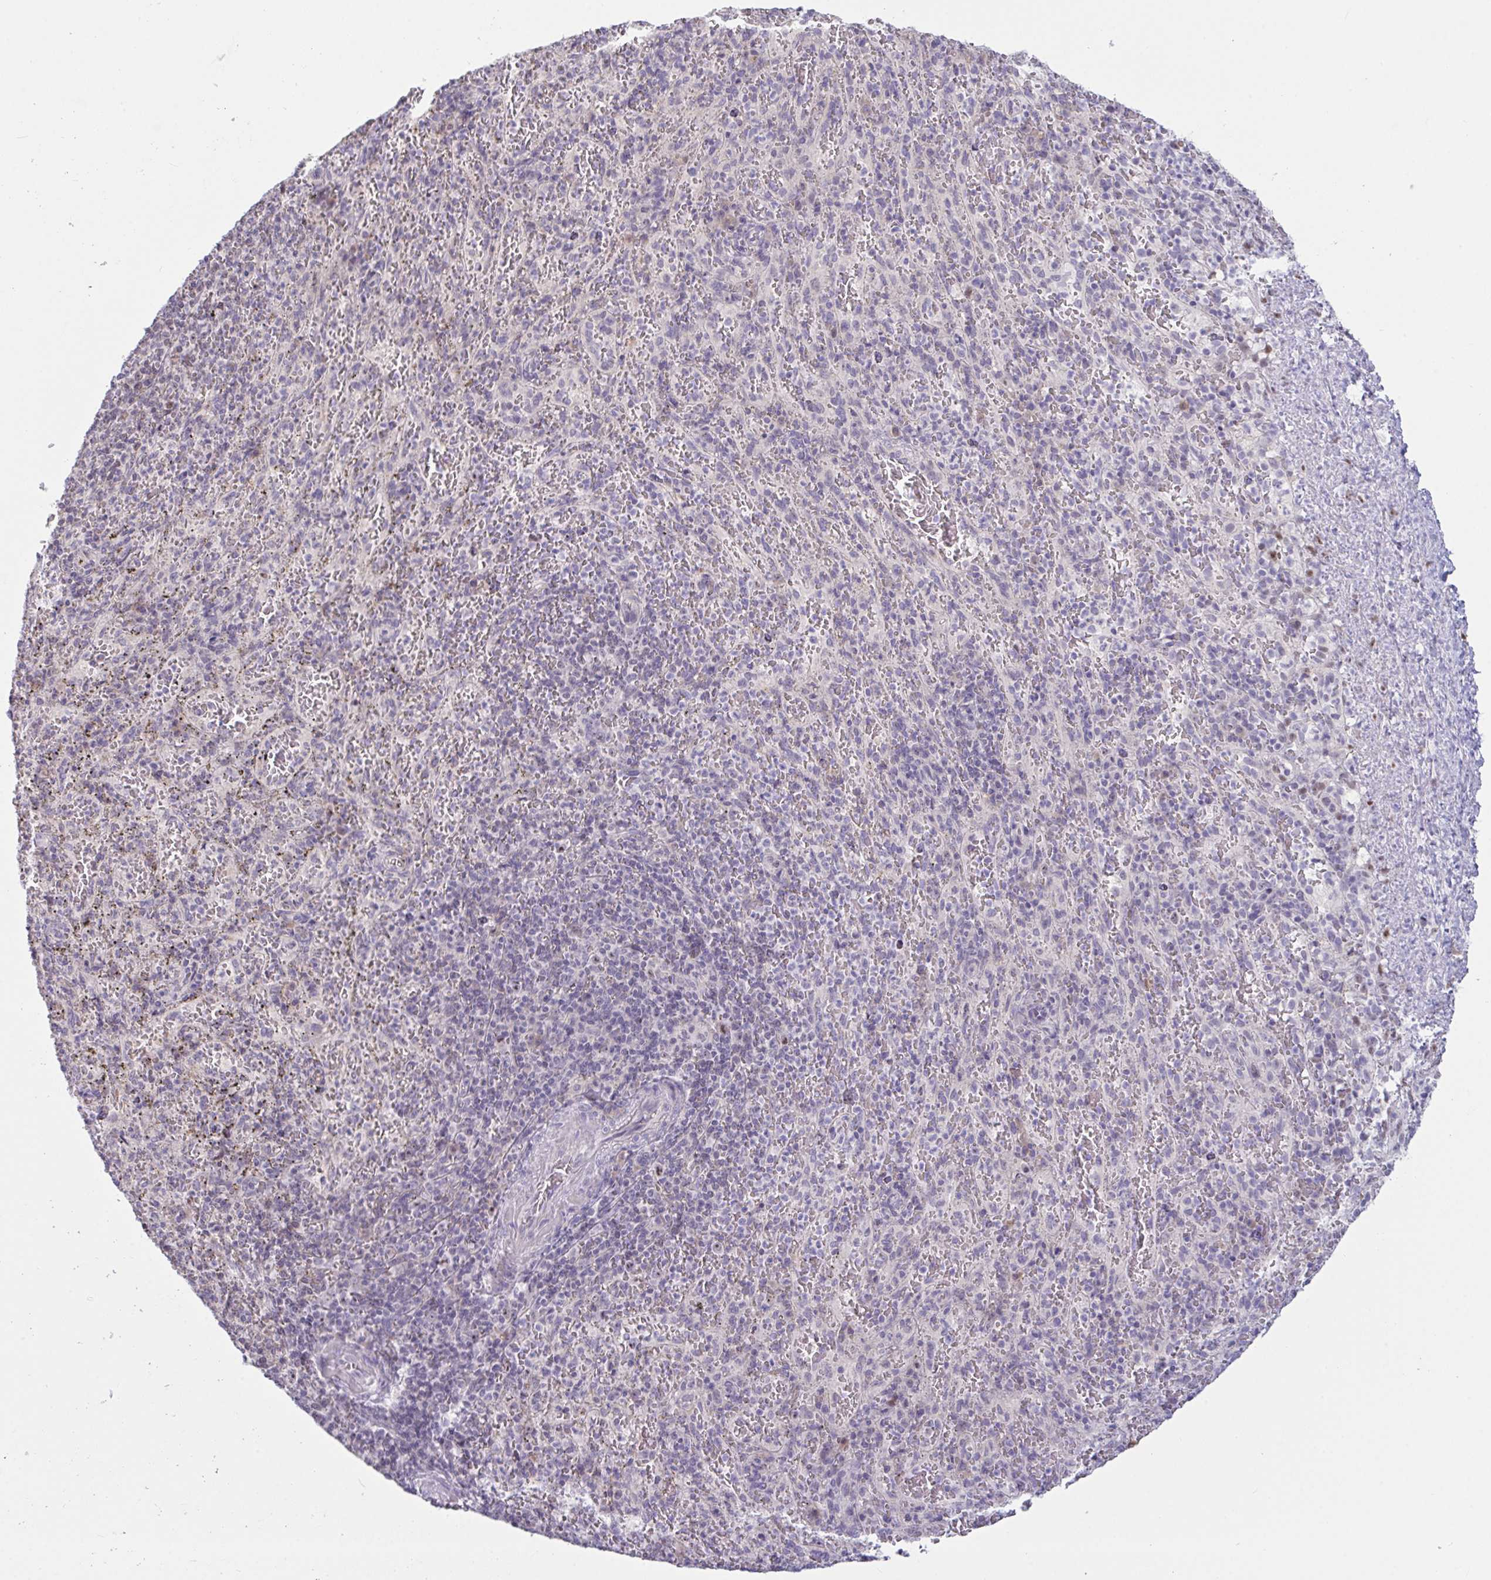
{"staining": {"intensity": "negative", "quantity": "none", "location": "none"}, "tissue": "spleen", "cell_type": "Cells in red pulp", "image_type": "normal", "snomed": [{"axis": "morphology", "description": "Normal tissue, NOS"}, {"axis": "topography", "description": "Spleen"}], "caption": "This is an immunohistochemistry micrograph of unremarkable spleen. There is no staining in cells in red pulp.", "gene": "MYC", "patient": {"sex": "male", "age": 57}}